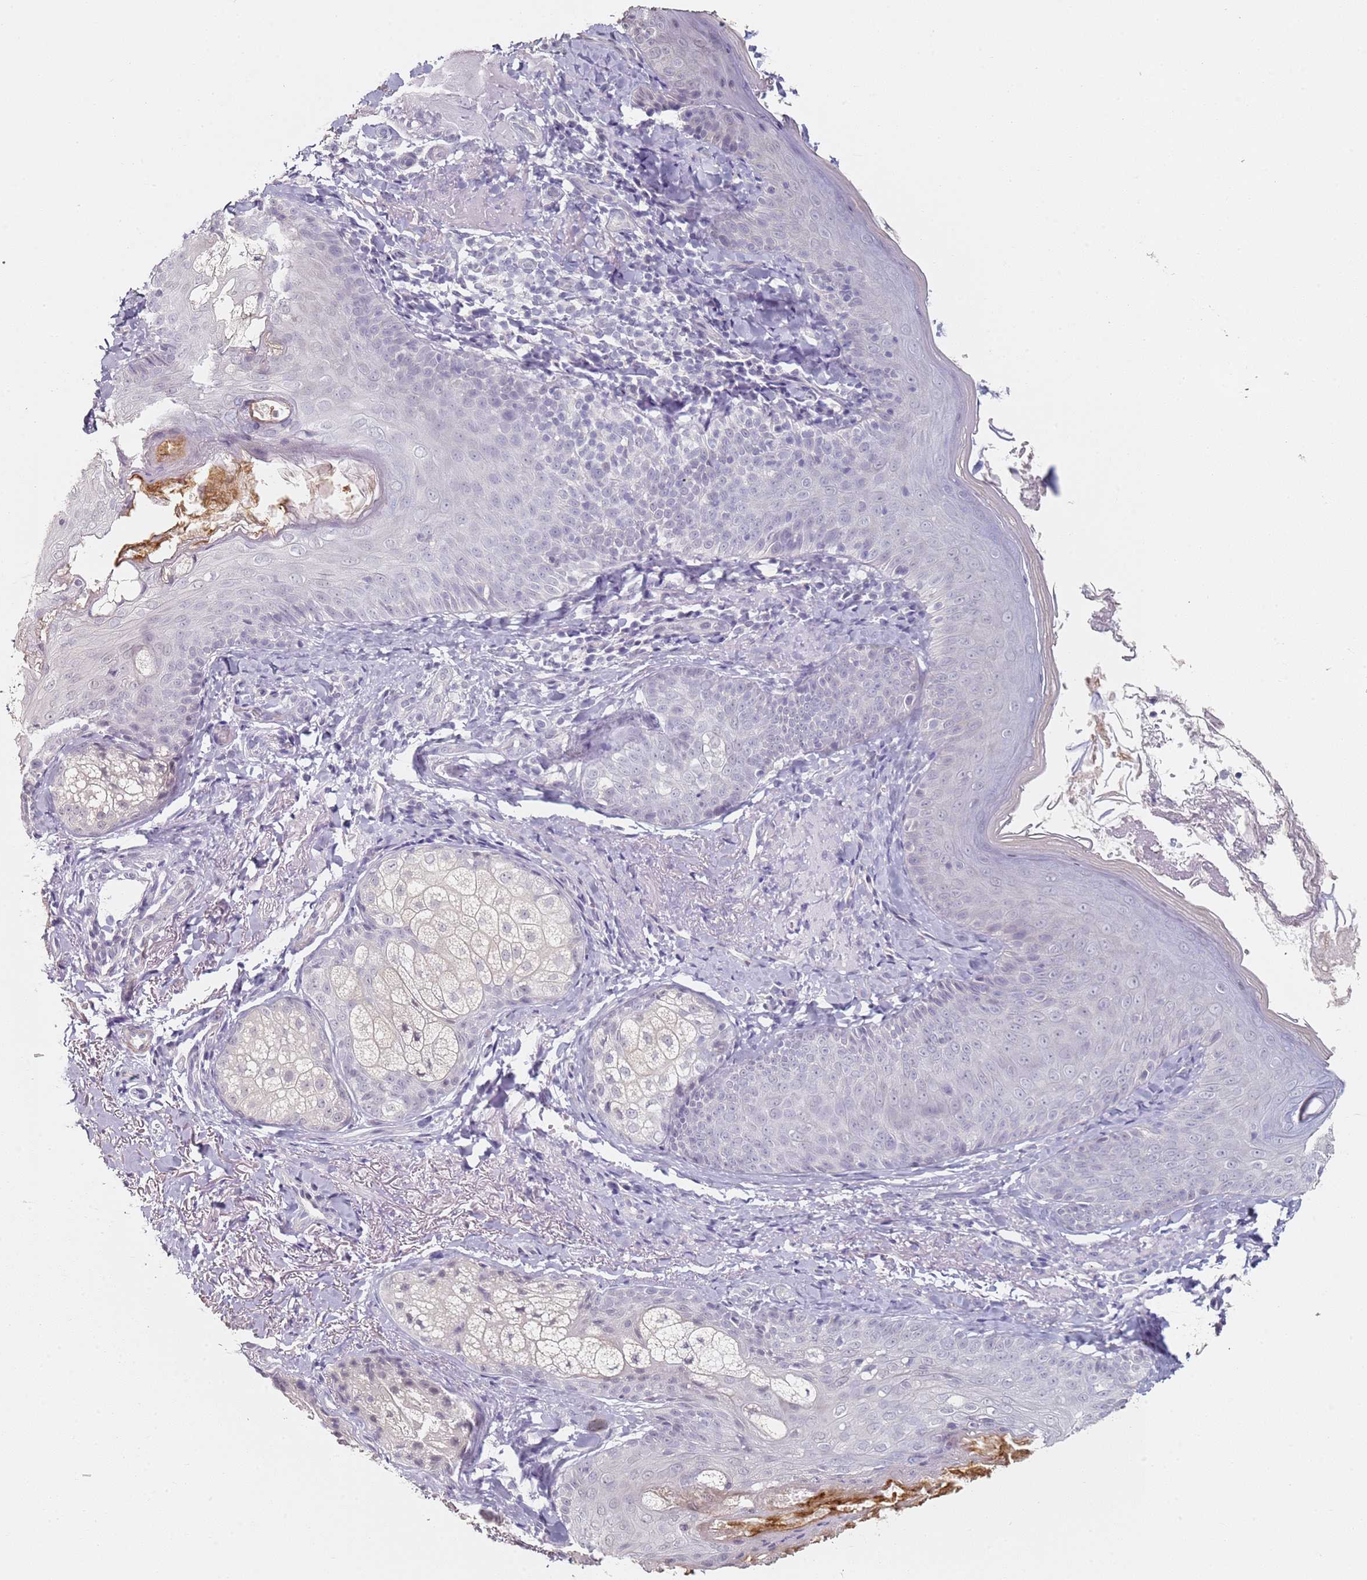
{"staining": {"intensity": "negative", "quantity": "none", "location": "none"}, "tissue": "skin", "cell_type": "Fibroblasts", "image_type": "normal", "snomed": [{"axis": "morphology", "description": "Normal tissue, NOS"}, {"axis": "topography", "description": "Skin"}], "caption": "An IHC photomicrograph of benign skin is shown. There is no staining in fibroblasts of skin.", "gene": "DNAH11", "patient": {"sex": "male", "age": 57}}